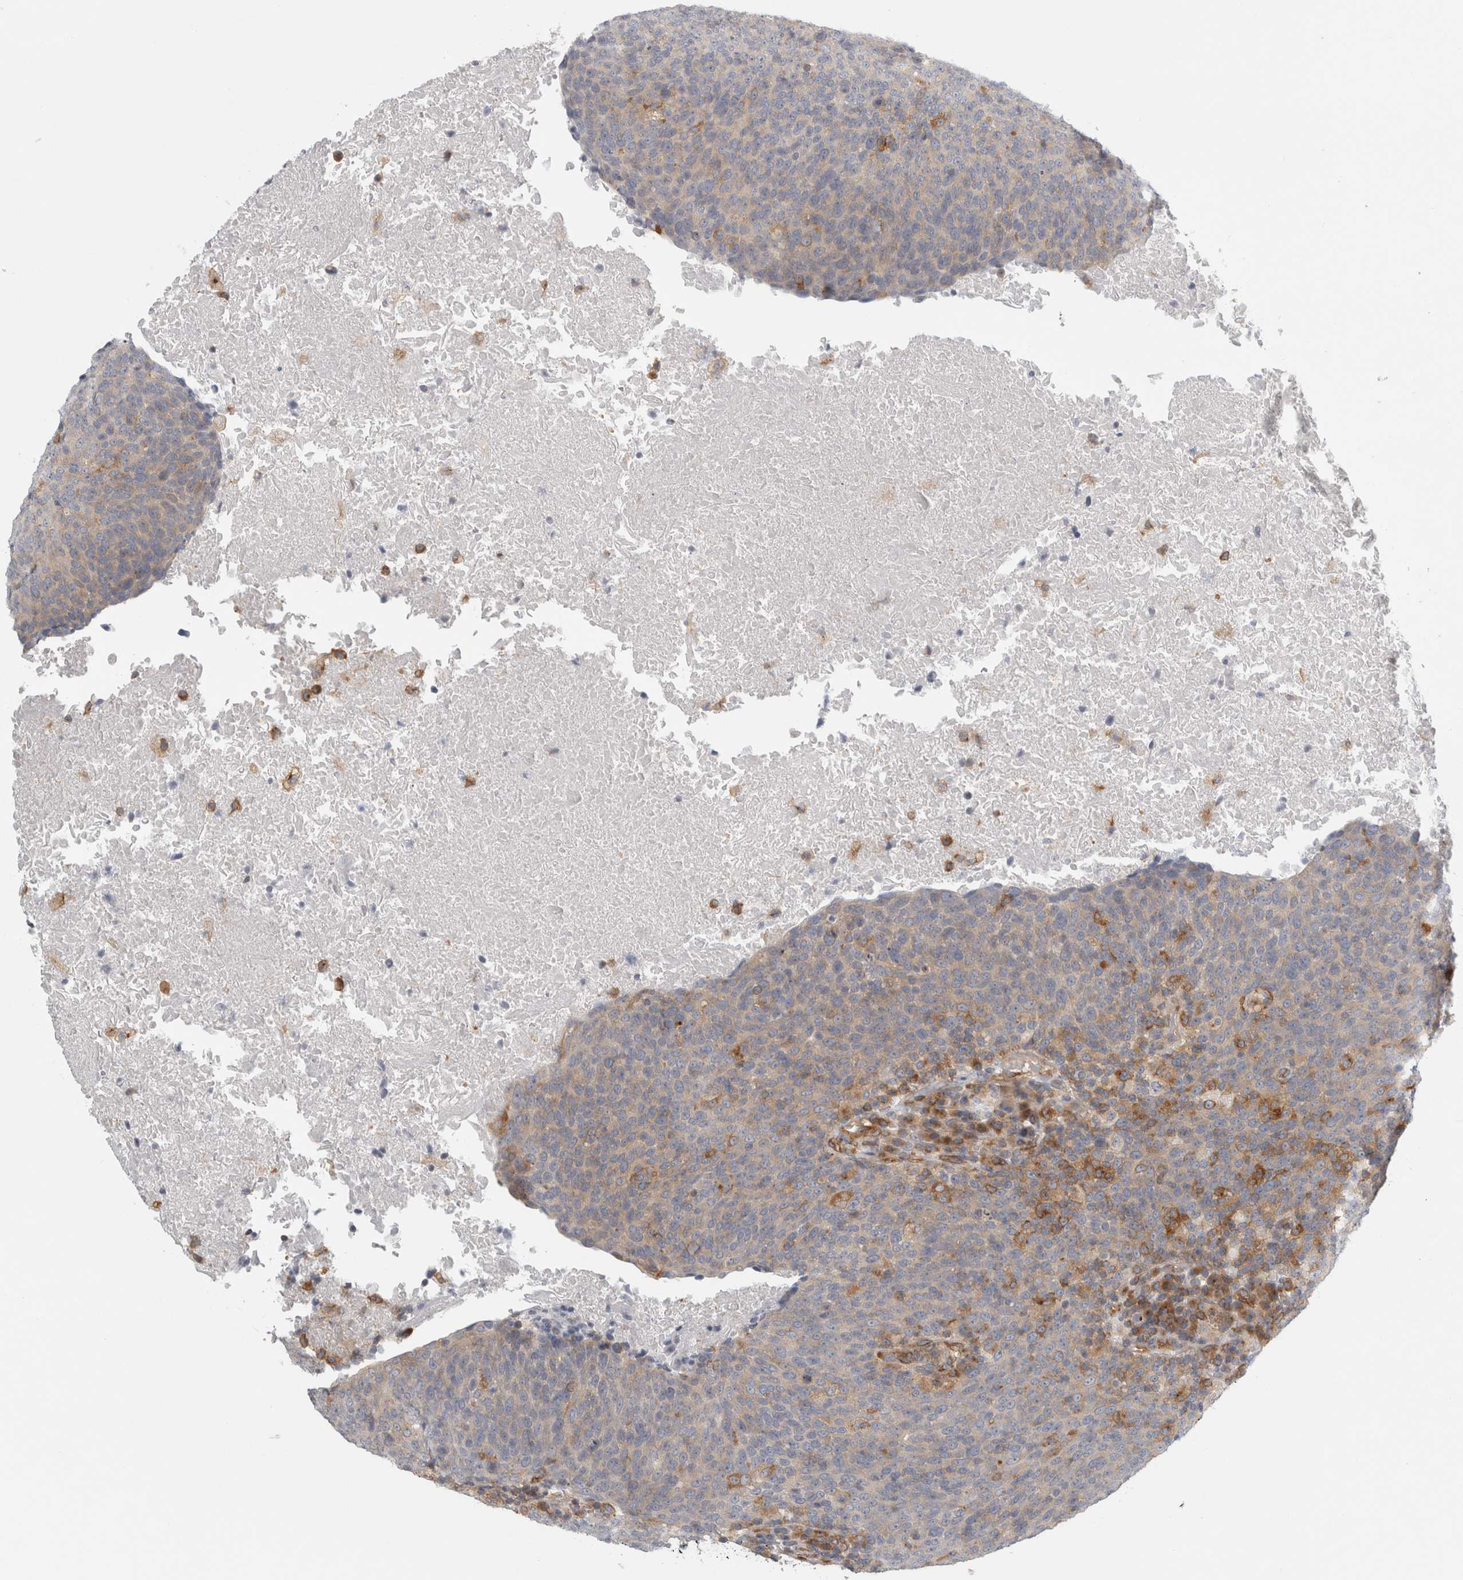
{"staining": {"intensity": "moderate", "quantity": "<25%", "location": "cytoplasmic/membranous"}, "tissue": "head and neck cancer", "cell_type": "Tumor cells", "image_type": "cancer", "snomed": [{"axis": "morphology", "description": "Squamous cell carcinoma, NOS"}, {"axis": "morphology", "description": "Squamous cell carcinoma, metastatic, NOS"}, {"axis": "topography", "description": "Lymph node"}, {"axis": "topography", "description": "Head-Neck"}], "caption": "IHC of head and neck cancer shows low levels of moderate cytoplasmic/membranous positivity in about <25% of tumor cells.", "gene": "PEX6", "patient": {"sex": "male", "age": 62}}